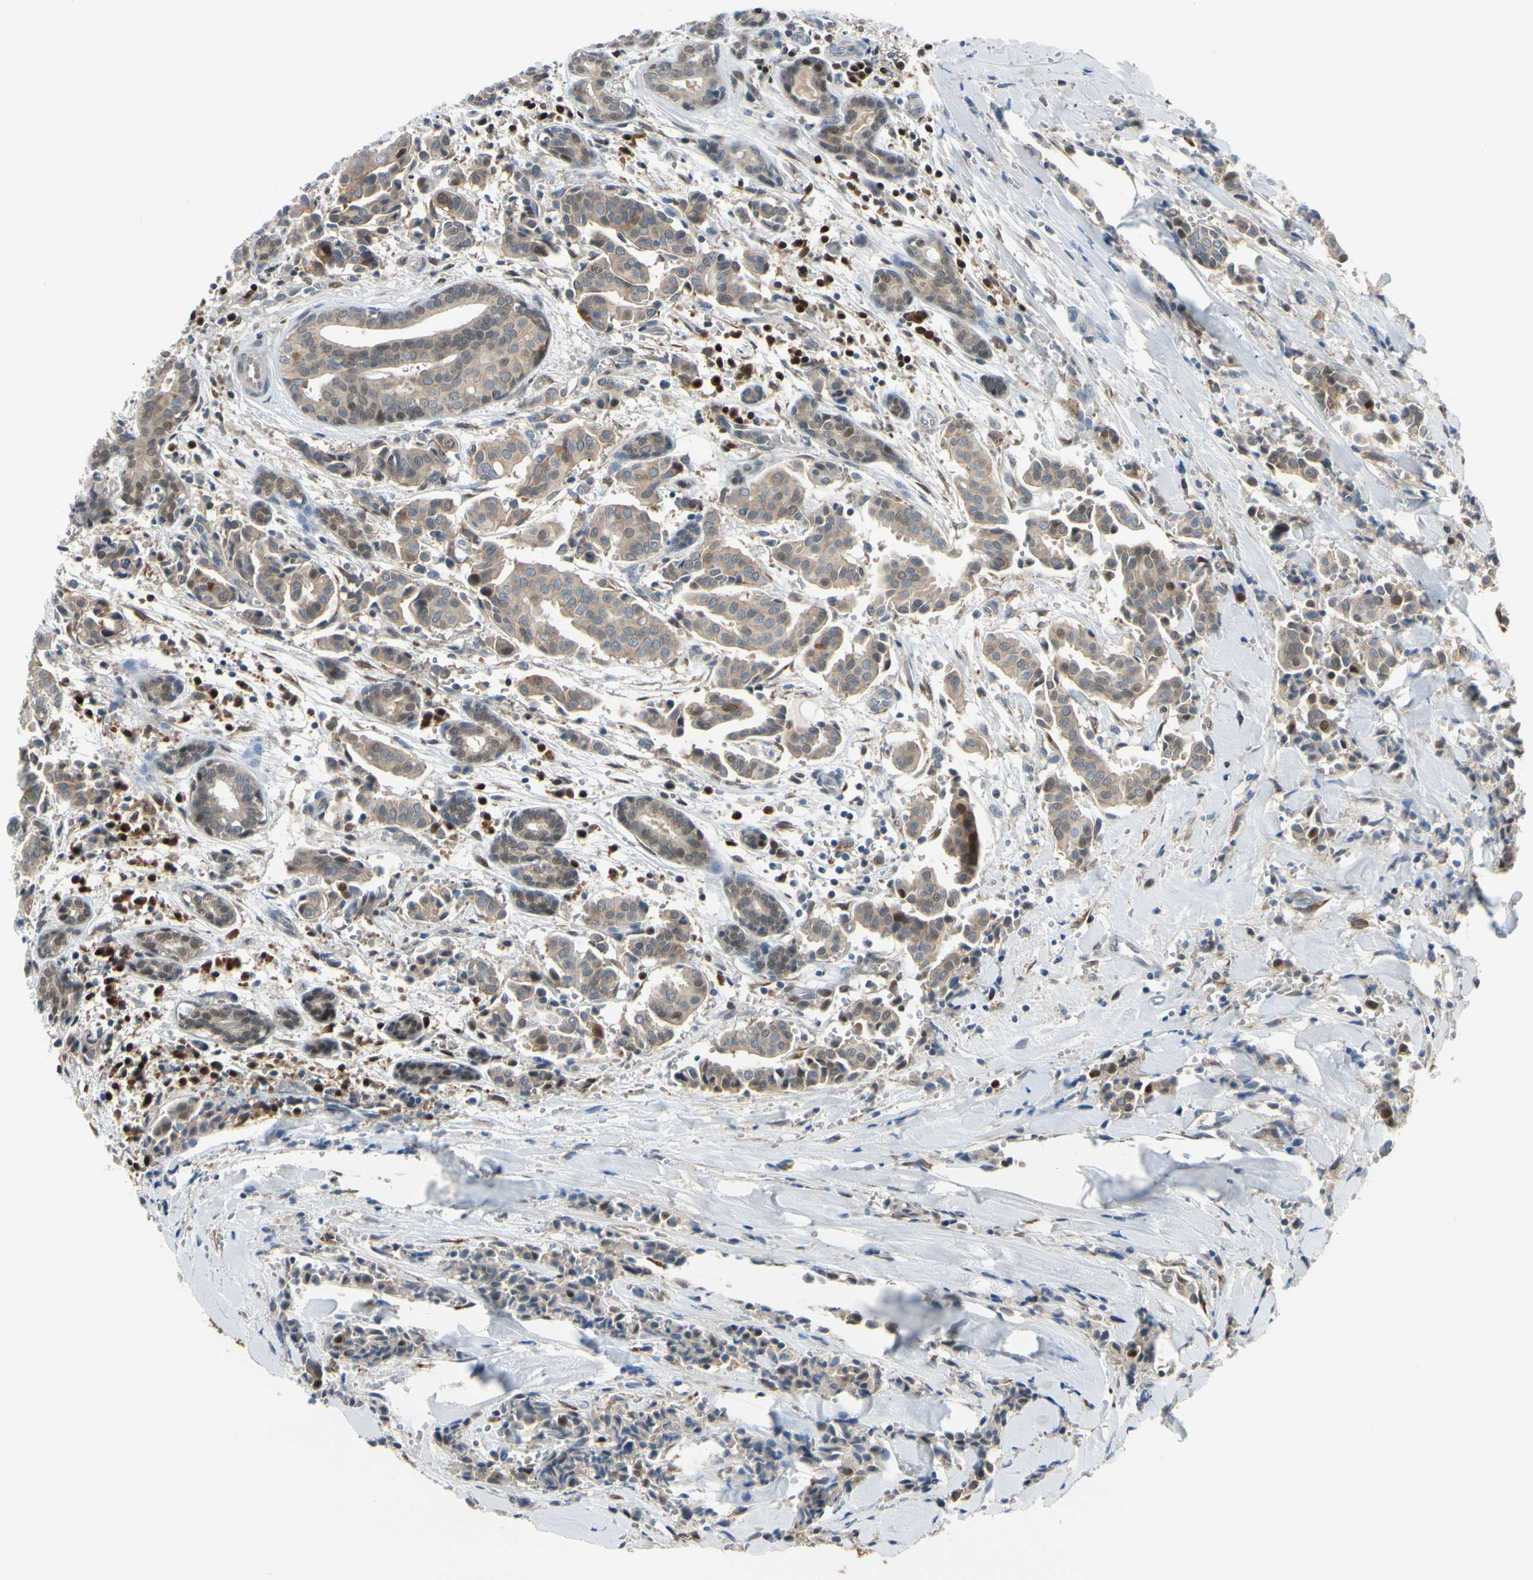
{"staining": {"intensity": "weak", "quantity": ">75%", "location": "cytoplasmic/membranous"}, "tissue": "head and neck cancer", "cell_type": "Tumor cells", "image_type": "cancer", "snomed": [{"axis": "morphology", "description": "Adenocarcinoma, NOS"}, {"axis": "topography", "description": "Salivary gland"}, {"axis": "topography", "description": "Head-Neck"}], "caption": "Immunohistochemical staining of adenocarcinoma (head and neck) exhibits weak cytoplasmic/membranous protein staining in about >75% of tumor cells. The protein of interest is shown in brown color, while the nuclei are stained blue.", "gene": "PTTG1", "patient": {"sex": "female", "age": 59}}